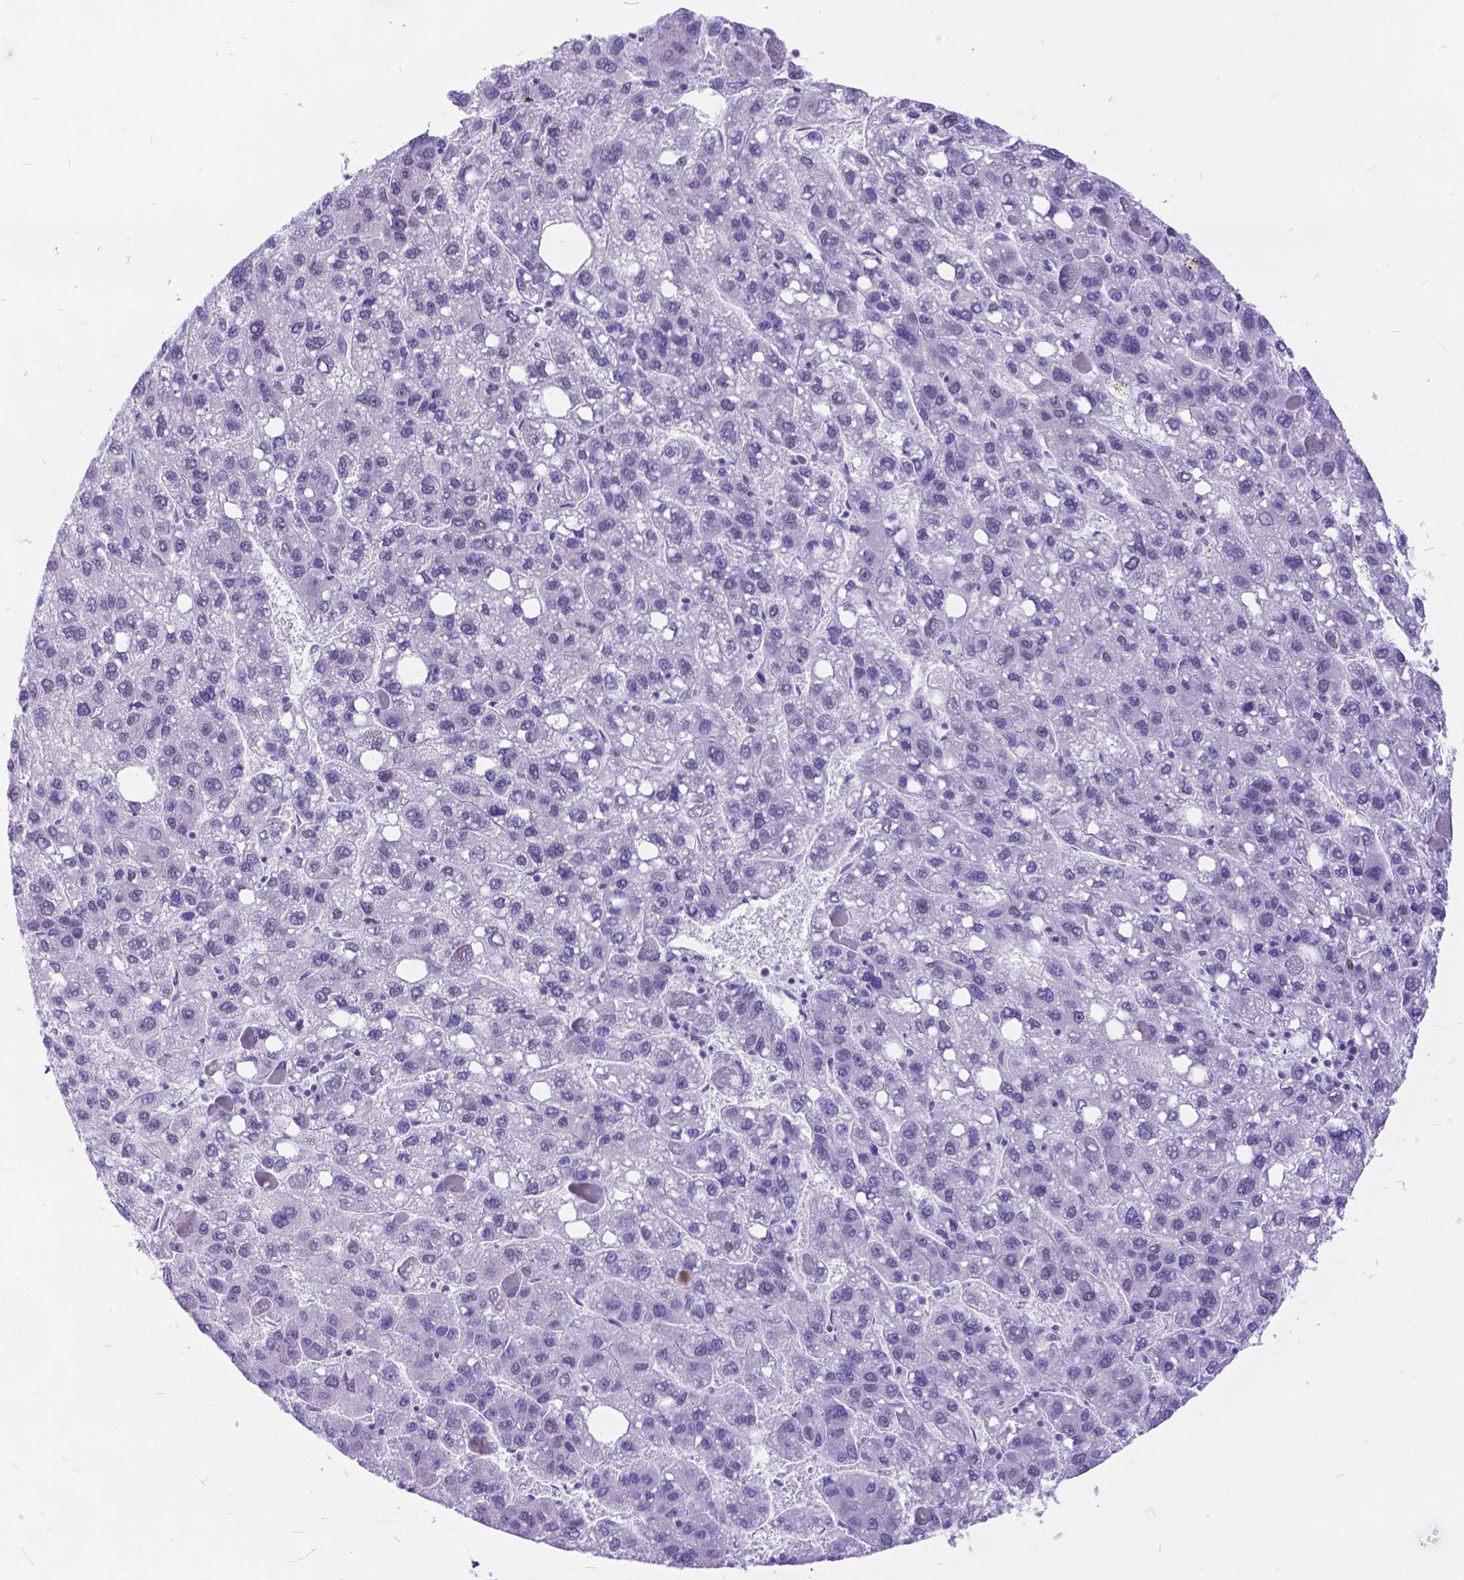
{"staining": {"intensity": "negative", "quantity": "none", "location": "none"}, "tissue": "liver cancer", "cell_type": "Tumor cells", "image_type": "cancer", "snomed": [{"axis": "morphology", "description": "Carcinoma, Hepatocellular, NOS"}, {"axis": "topography", "description": "Liver"}], "caption": "Tumor cells show no significant positivity in liver cancer (hepatocellular carcinoma).", "gene": "FAM124B", "patient": {"sex": "female", "age": 82}}